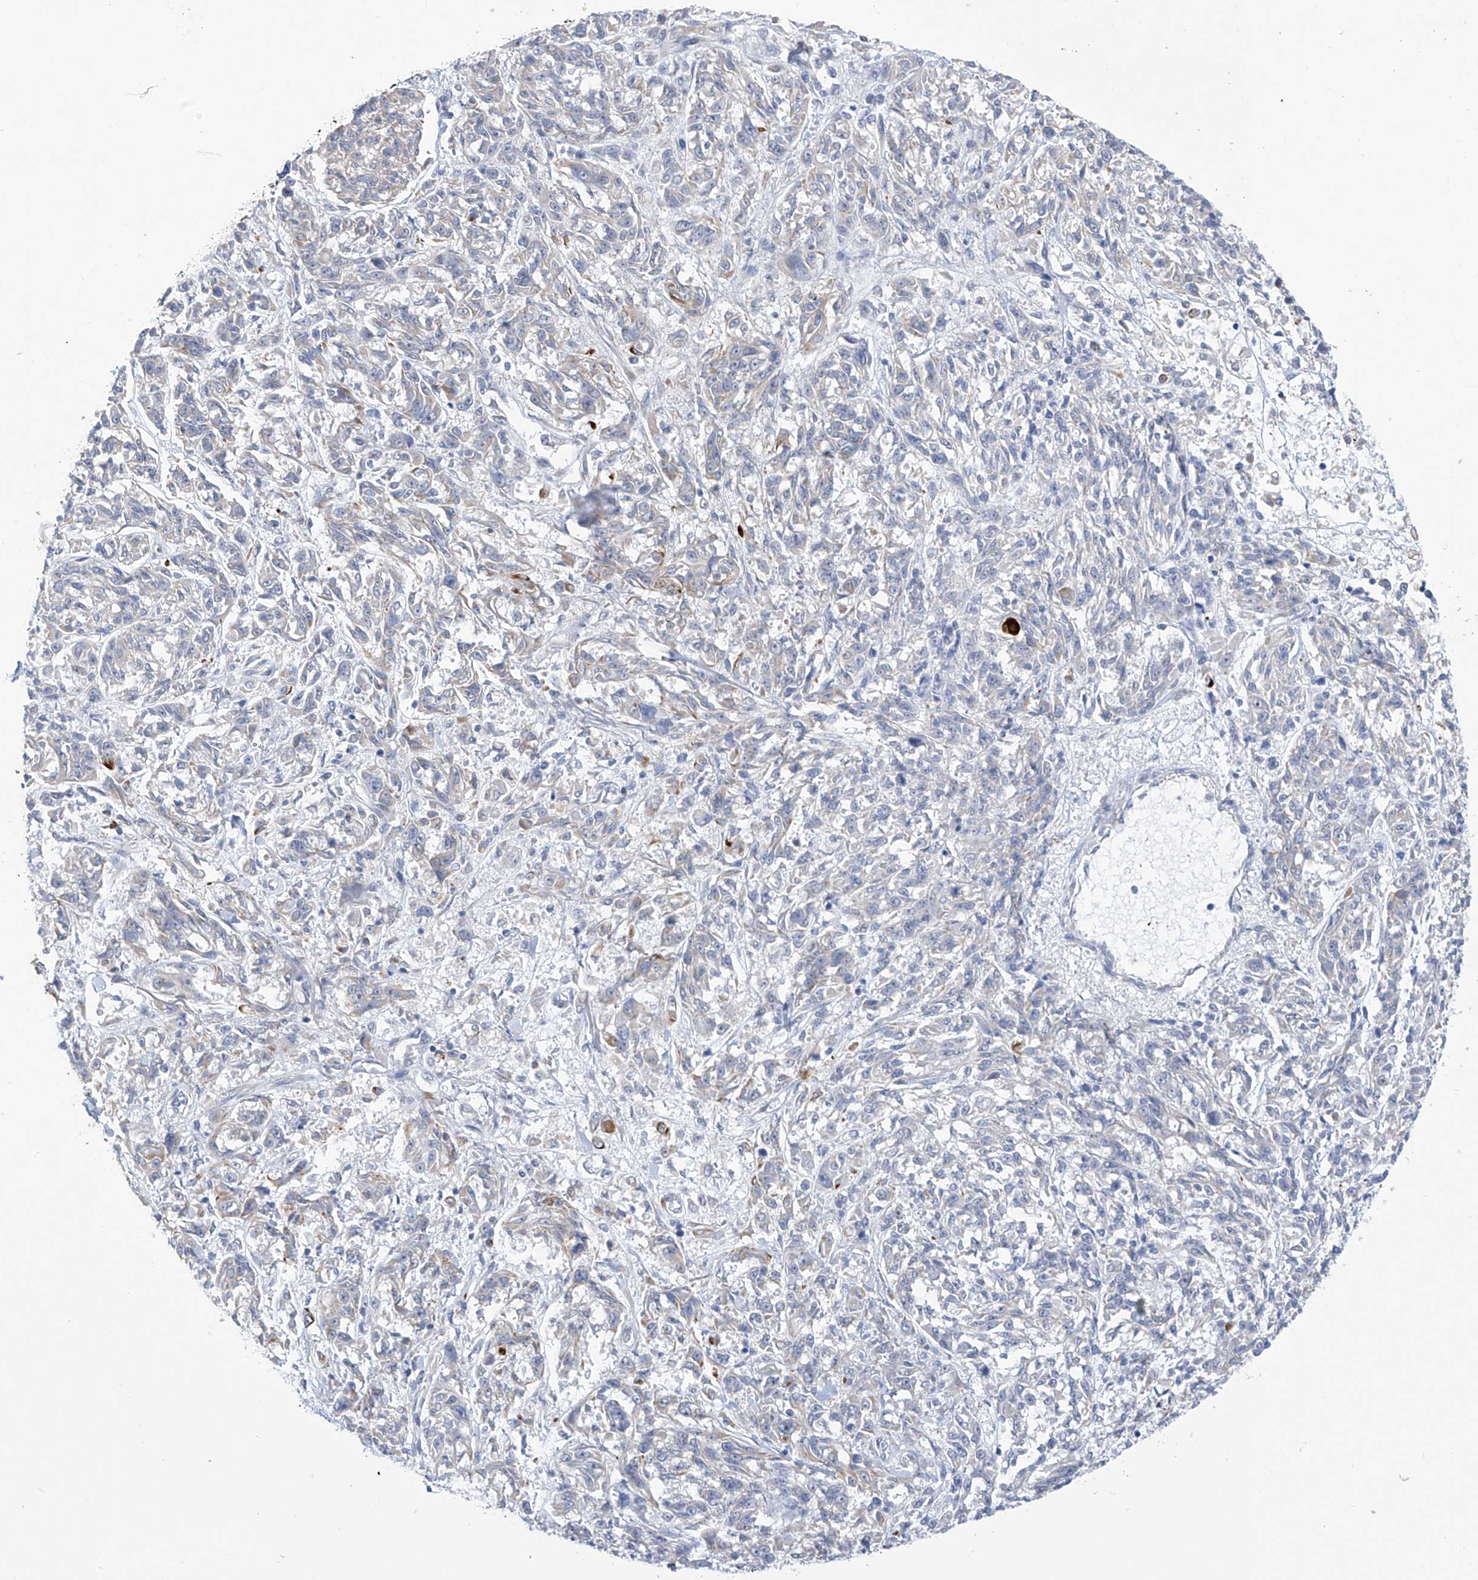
{"staining": {"intensity": "weak", "quantity": "<25%", "location": "cytoplasmic/membranous"}, "tissue": "melanoma", "cell_type": "Tumor cells", "image_type": "cancer", "snomed": [{"axis": "morphology", "description": "Malignant melanoma, NOS"}, {"axis": "topography", "description": "Skin"}], "caption": "This photomicrograph is of melanoma stained with IHC to label a protein in brown with the nuclei are counter-stained blue. There is no expression in tumor cells.", "gene": "SLCO4A1", "patient": {"sex": "male", "age": 53}}